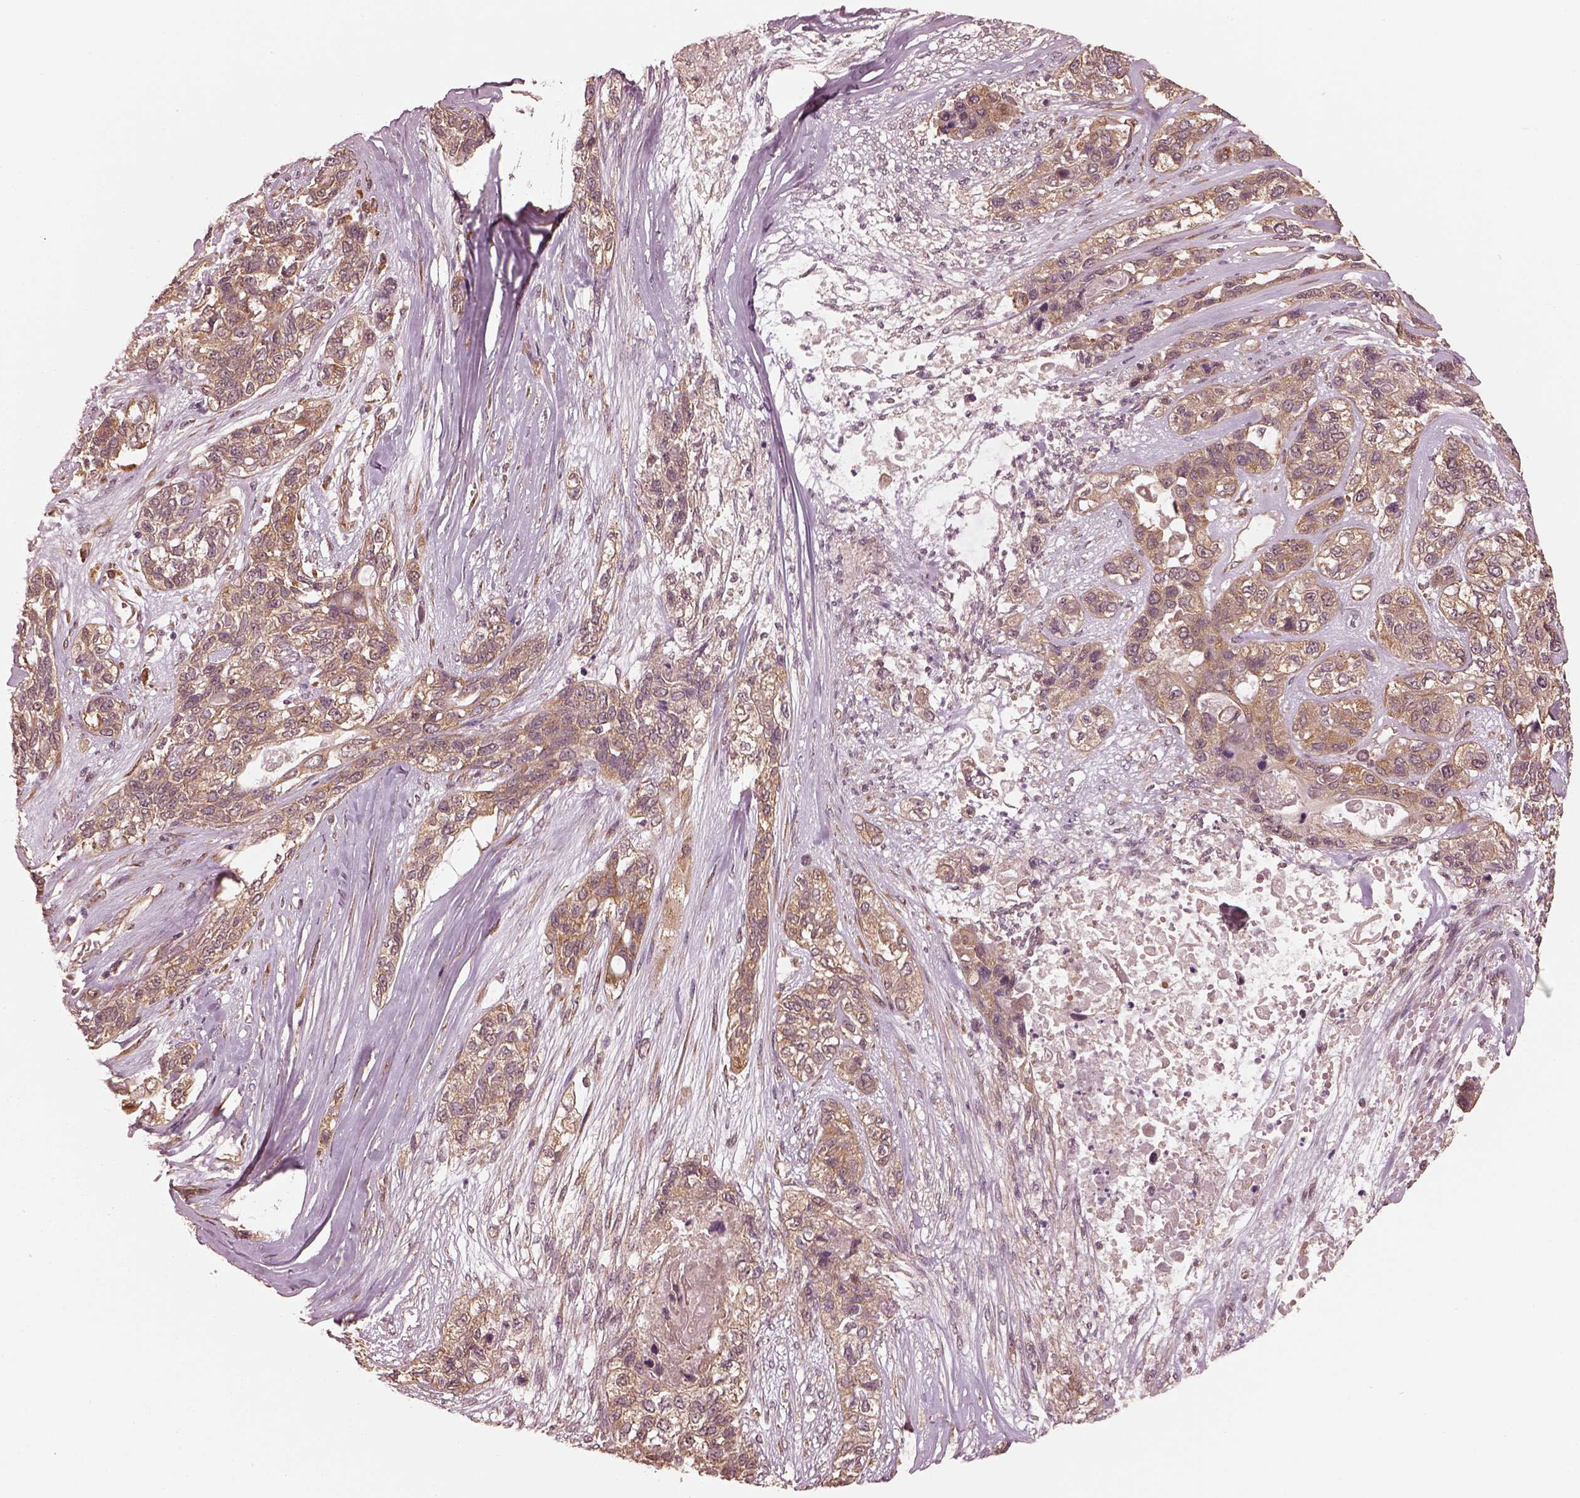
{"staining": {"intensity": "weak", "quantity": ">75%", "location": "cytoplasmic/membranous"}, "tissue": "lung cancer", "cell_type": "Tumor cells", "image_type": "cancer", "snomed": [{"axis": "morphology", "description": "Squamous cell carcinoma, NOS"}, {"axis": "topography", "description": "Lung"}], "caption": "This is an image of immunohistochemistry (IHC) staining of lung cancer, which shows weak positivity in the cytoplasmic/membranous of tumor cells.", "gene": "RPS5", "patient": {"sex": "female", "age": 70}}